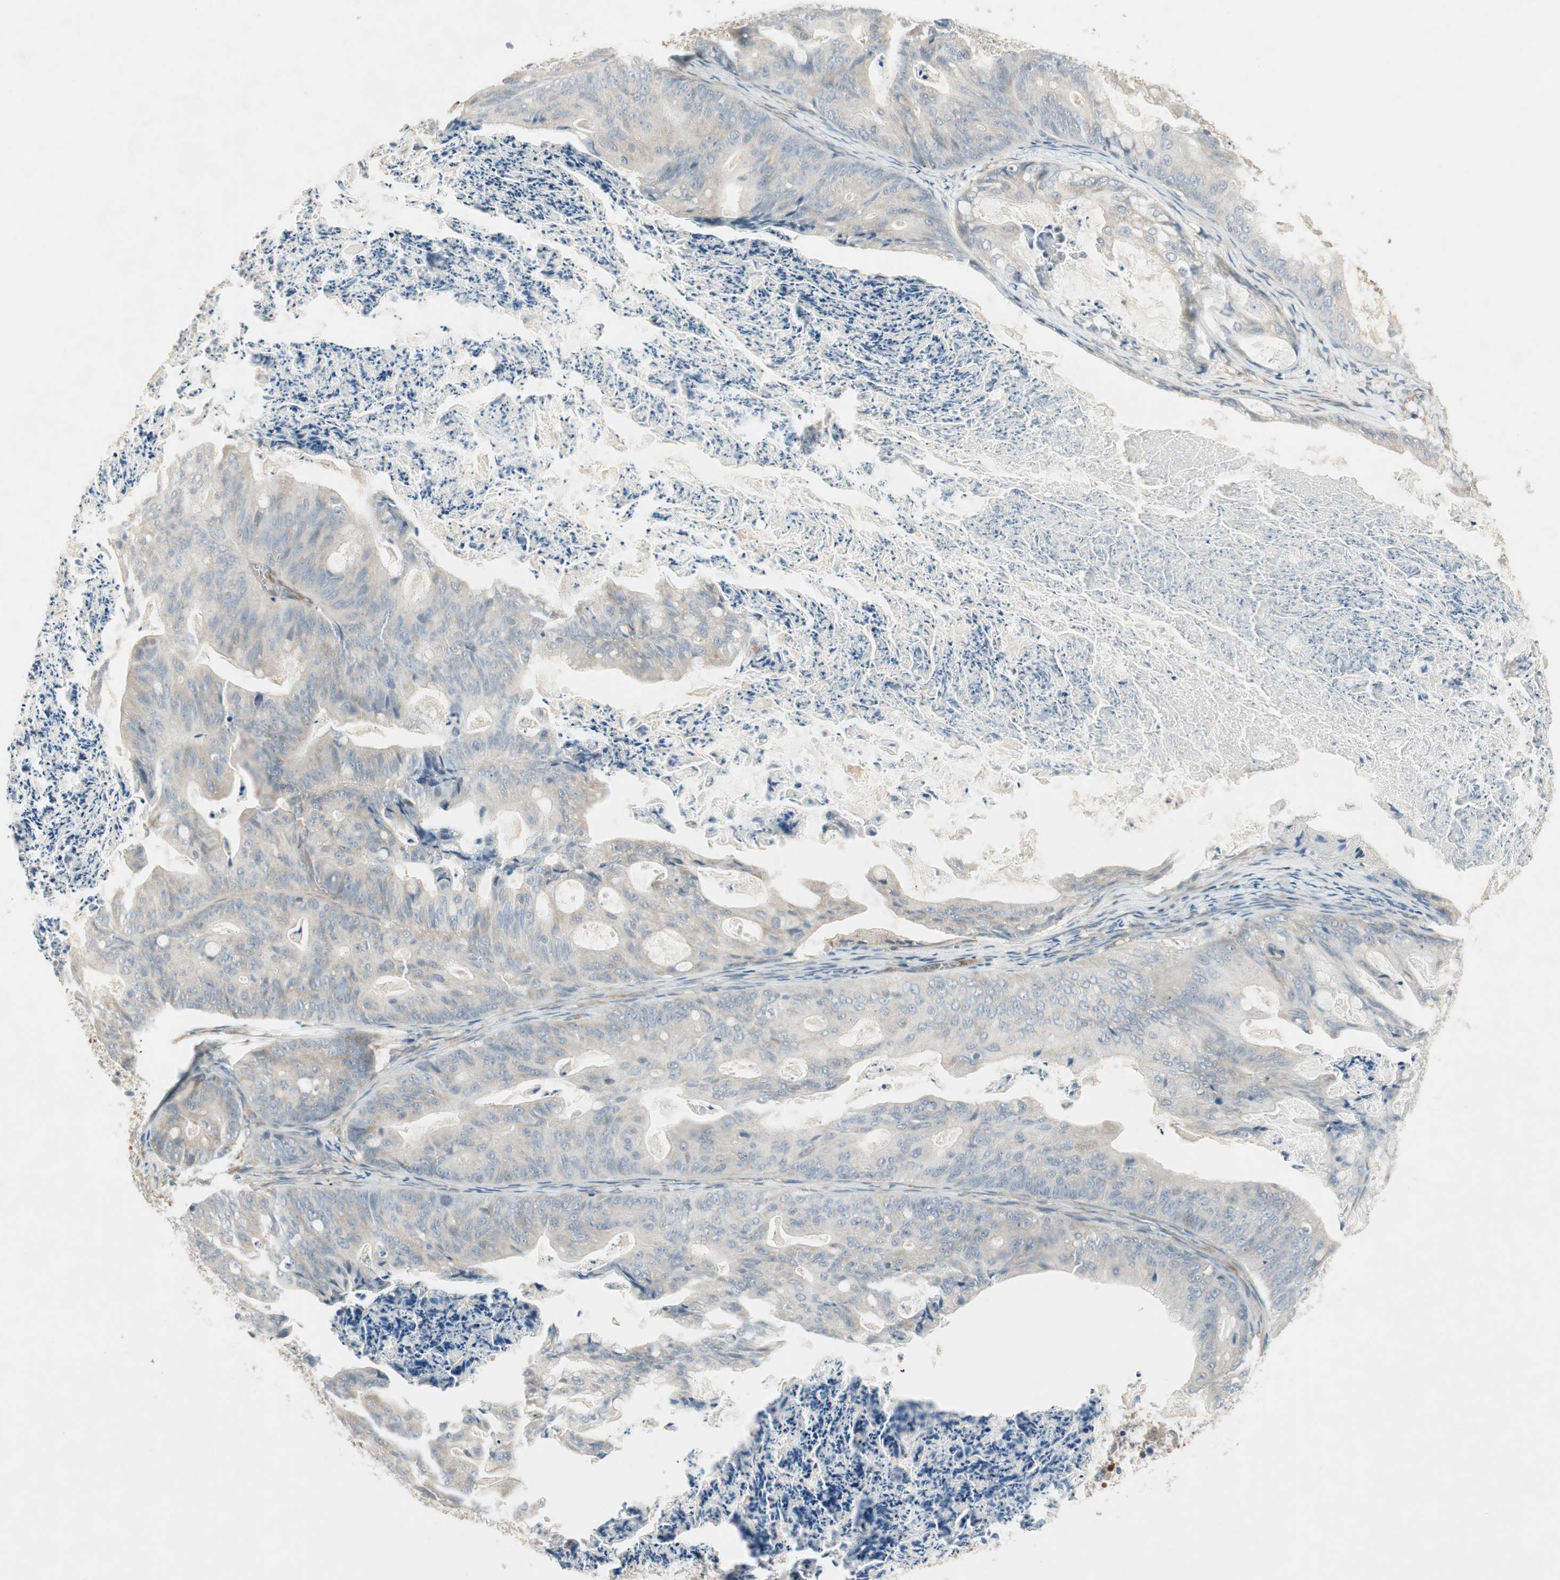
{"staining": {"intensity": "weak", "quantity": "<25%", "location": "cytoplasmic/membranous"}, "tissue": "ovarian cancer", "cell_type": "Tumor cells", "image_type": "cancer", "snomed": [{"axis": "morphology", "description": "Cystadenocarcinoma, mucinous, NOS"}, {"axis": "topography", "description": "Ovary"}], "caption": "Immunohistochemical staining of human ovarian cancer (mucinous cystadenocarcinoma) reveals no significant staining in tumor cells.", "gene": "STON1-GTF2A1L", "patient": {"sex": "female", "age": 37}}